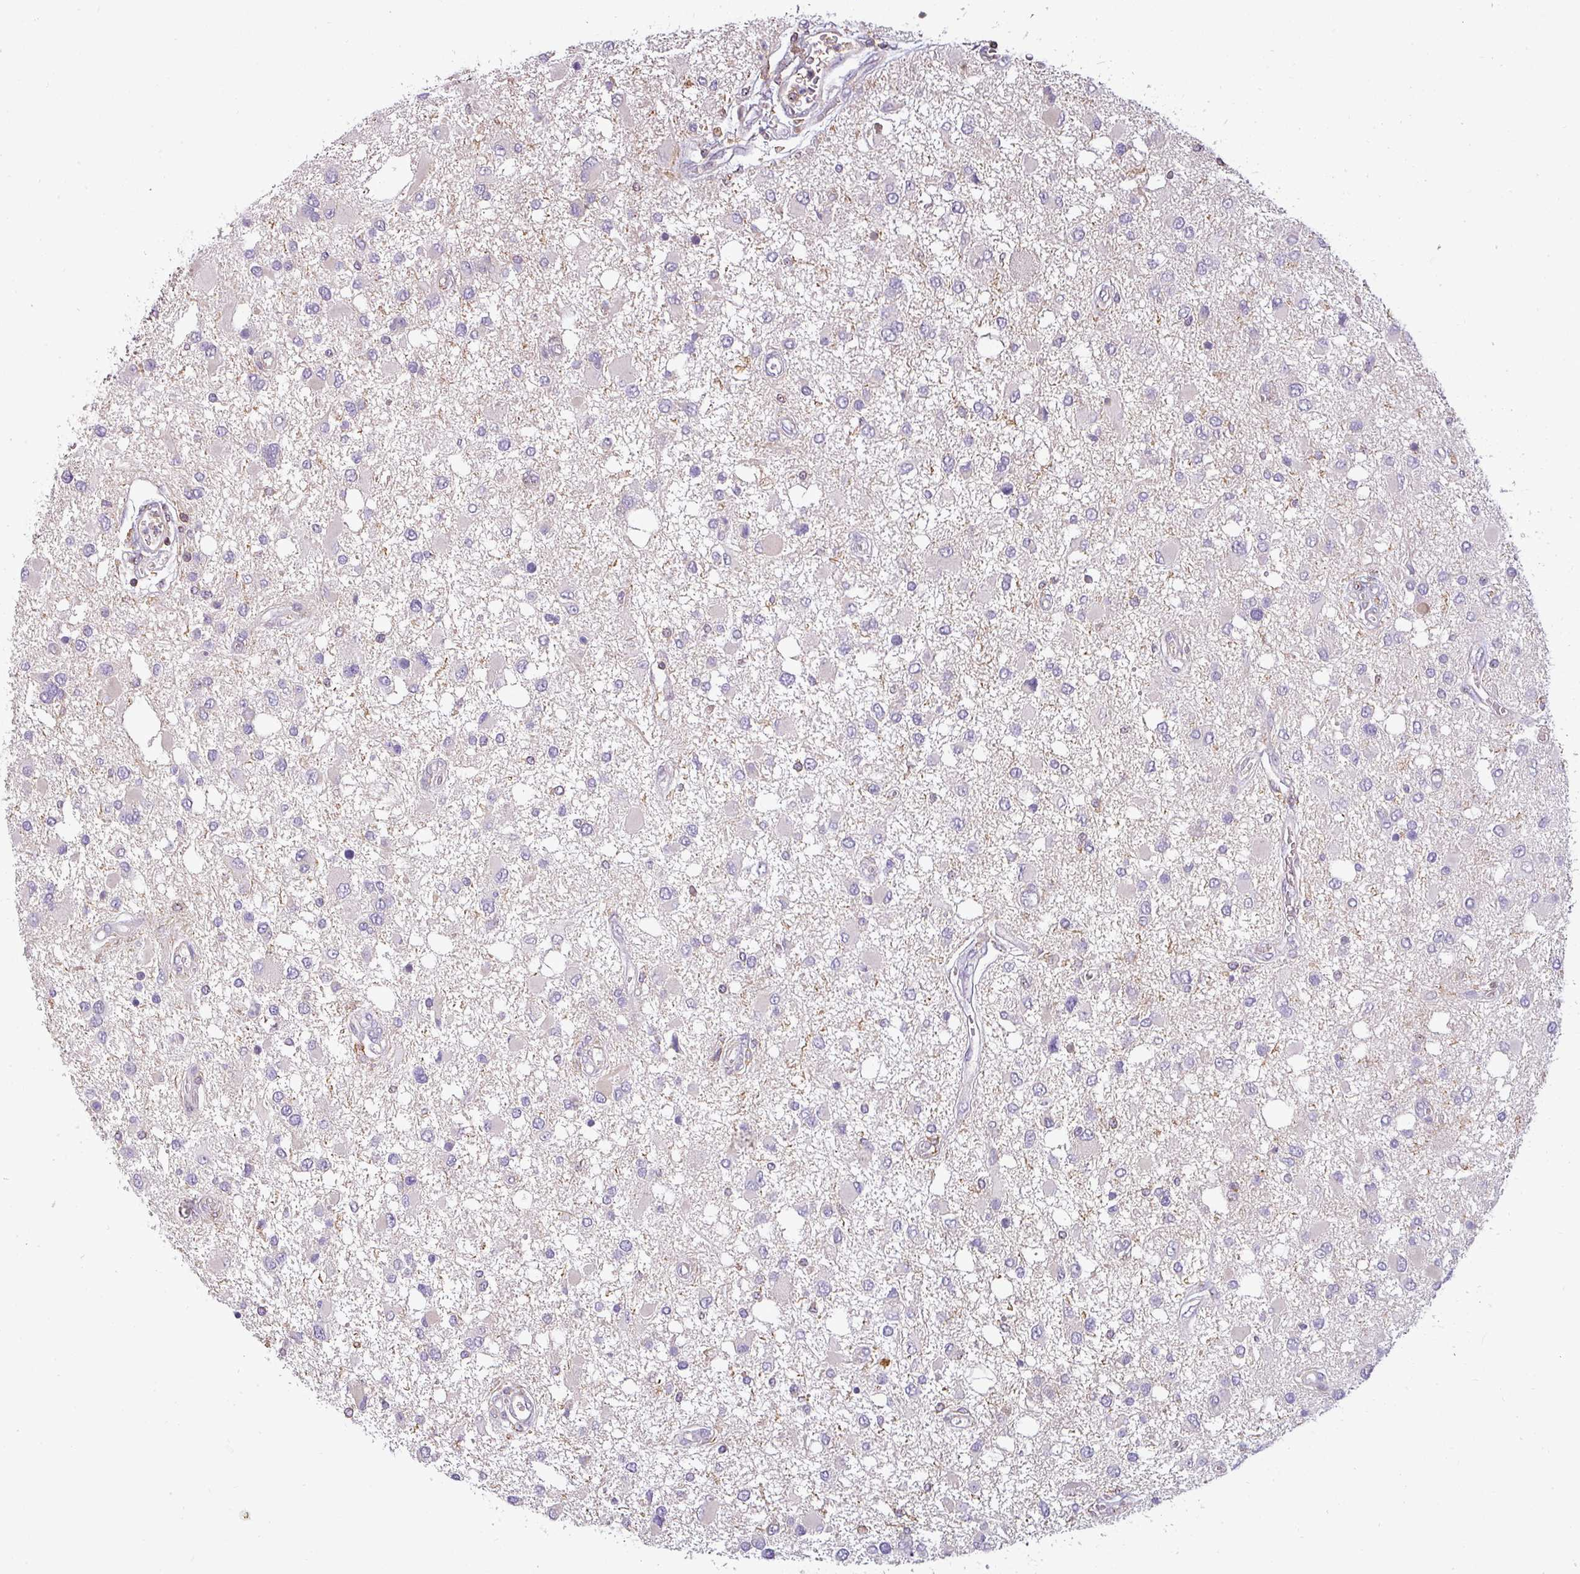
{"staining": {"intensity": "negative", "quantity": "none", "location": "none"}, "tissue": "glioma", "cell_type": "Tumor cells", "image_type": "cancer", "snomed": [{"axis": "morphology", "description": "Glioma, malignant, High grade"}, {"axis": "topography", "description": "Brain"}], "caption": "A high-resolution image shows IHC staining of malignant high-grade glioma, which reveals no significant staining in tumor cells.", "gene": "ZNF835", "patient": {"sex": "male", "age": 53}}